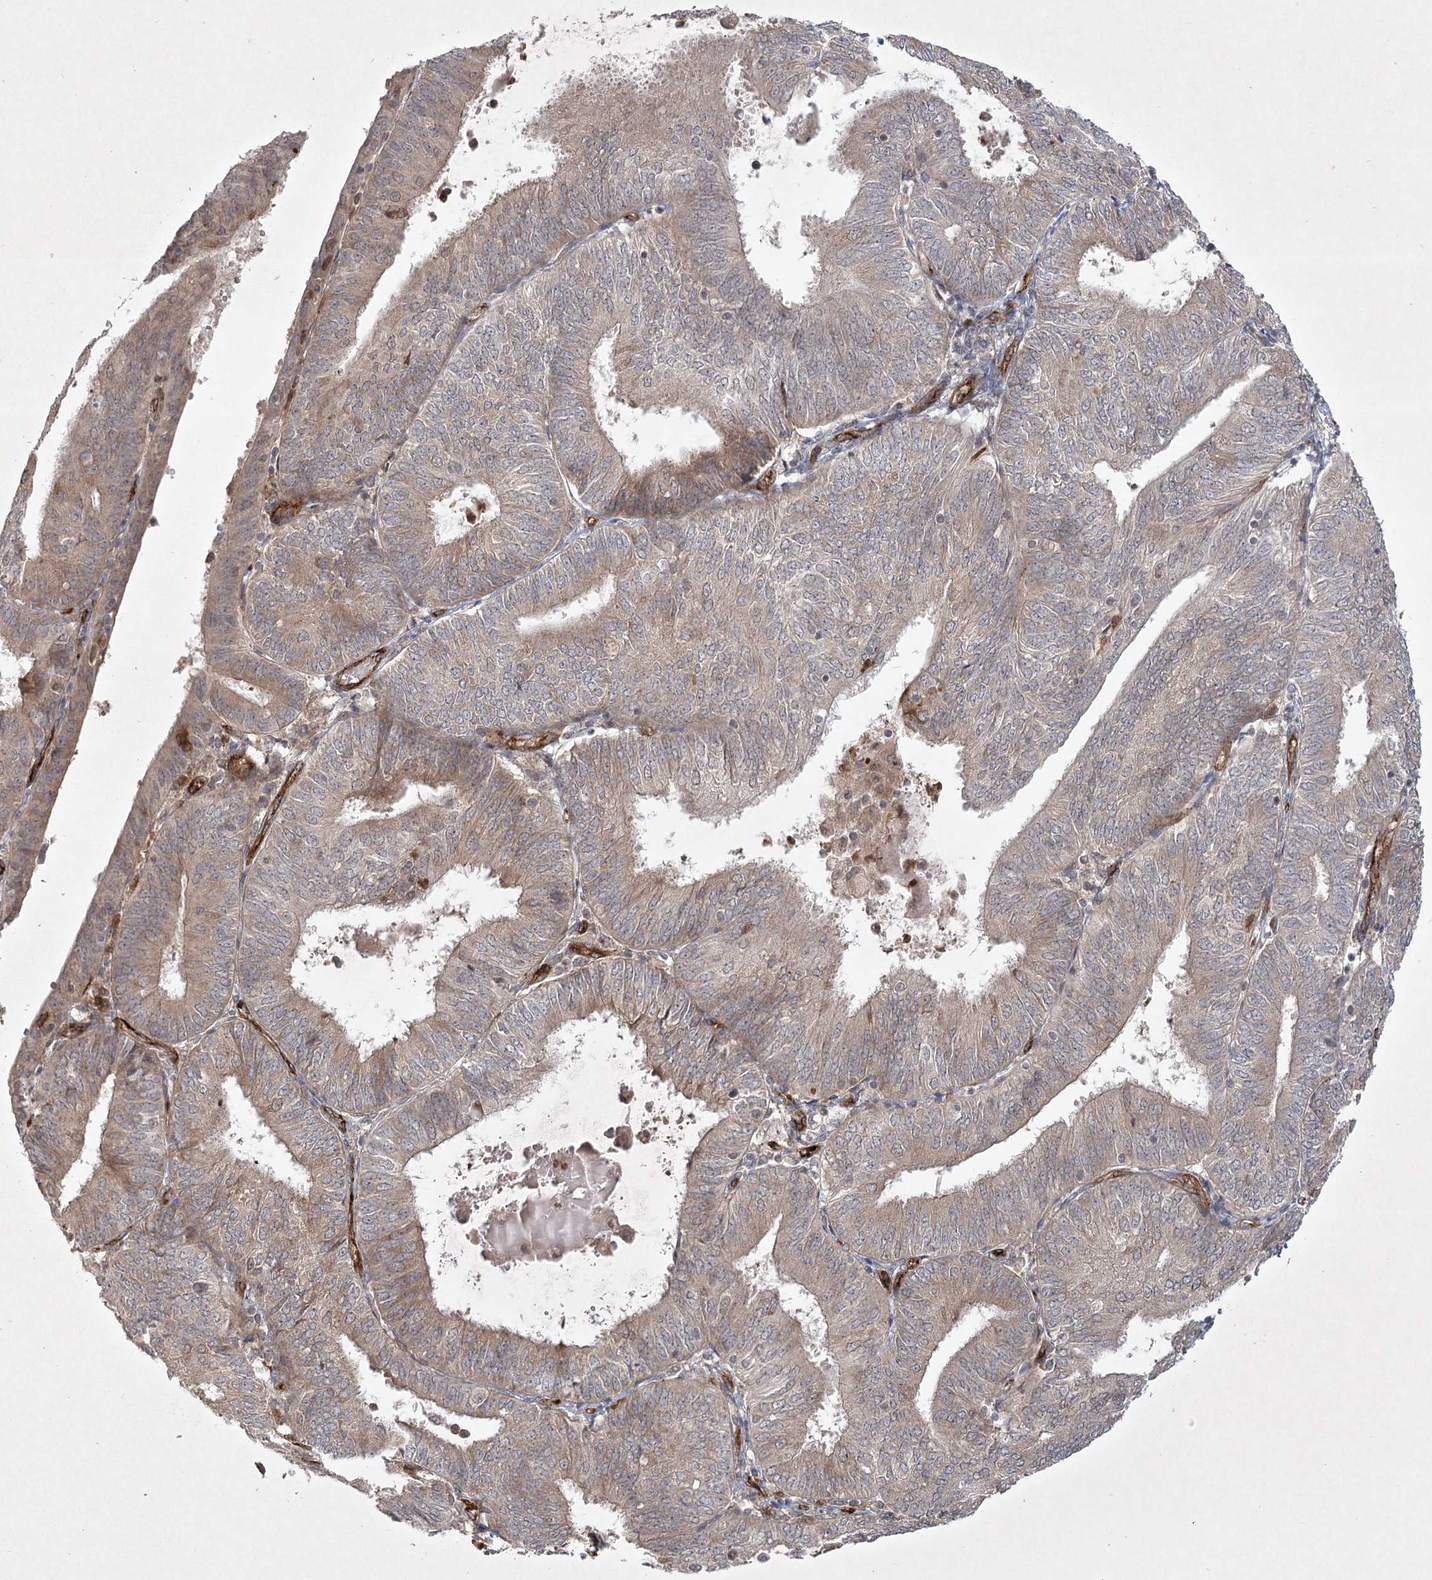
{"staining": {"intensity": "weak", "quantity": "<25%", "location": "cytoplasmic/membranous"}, "tissue": "endometrial cancer", "cell_type": "Tumor cells", "image_type": "cancer", "snomed": [{"axis": "morphology", "description": "Adenocarcinoma, NOS"}, {"axis": "topography", "description": "Endometrium"}], "caption": "The micrograph shows no staining of tumor cells in endometrial adenocarcinoma. The staining was performed using DAB to visualize the protein expression in brown, while the nuclei were stained in blue with hematoxylin (Magnification: 20x).", "gene": "ARHGAP31", "patient": {"sex": "female", "age": 58}}